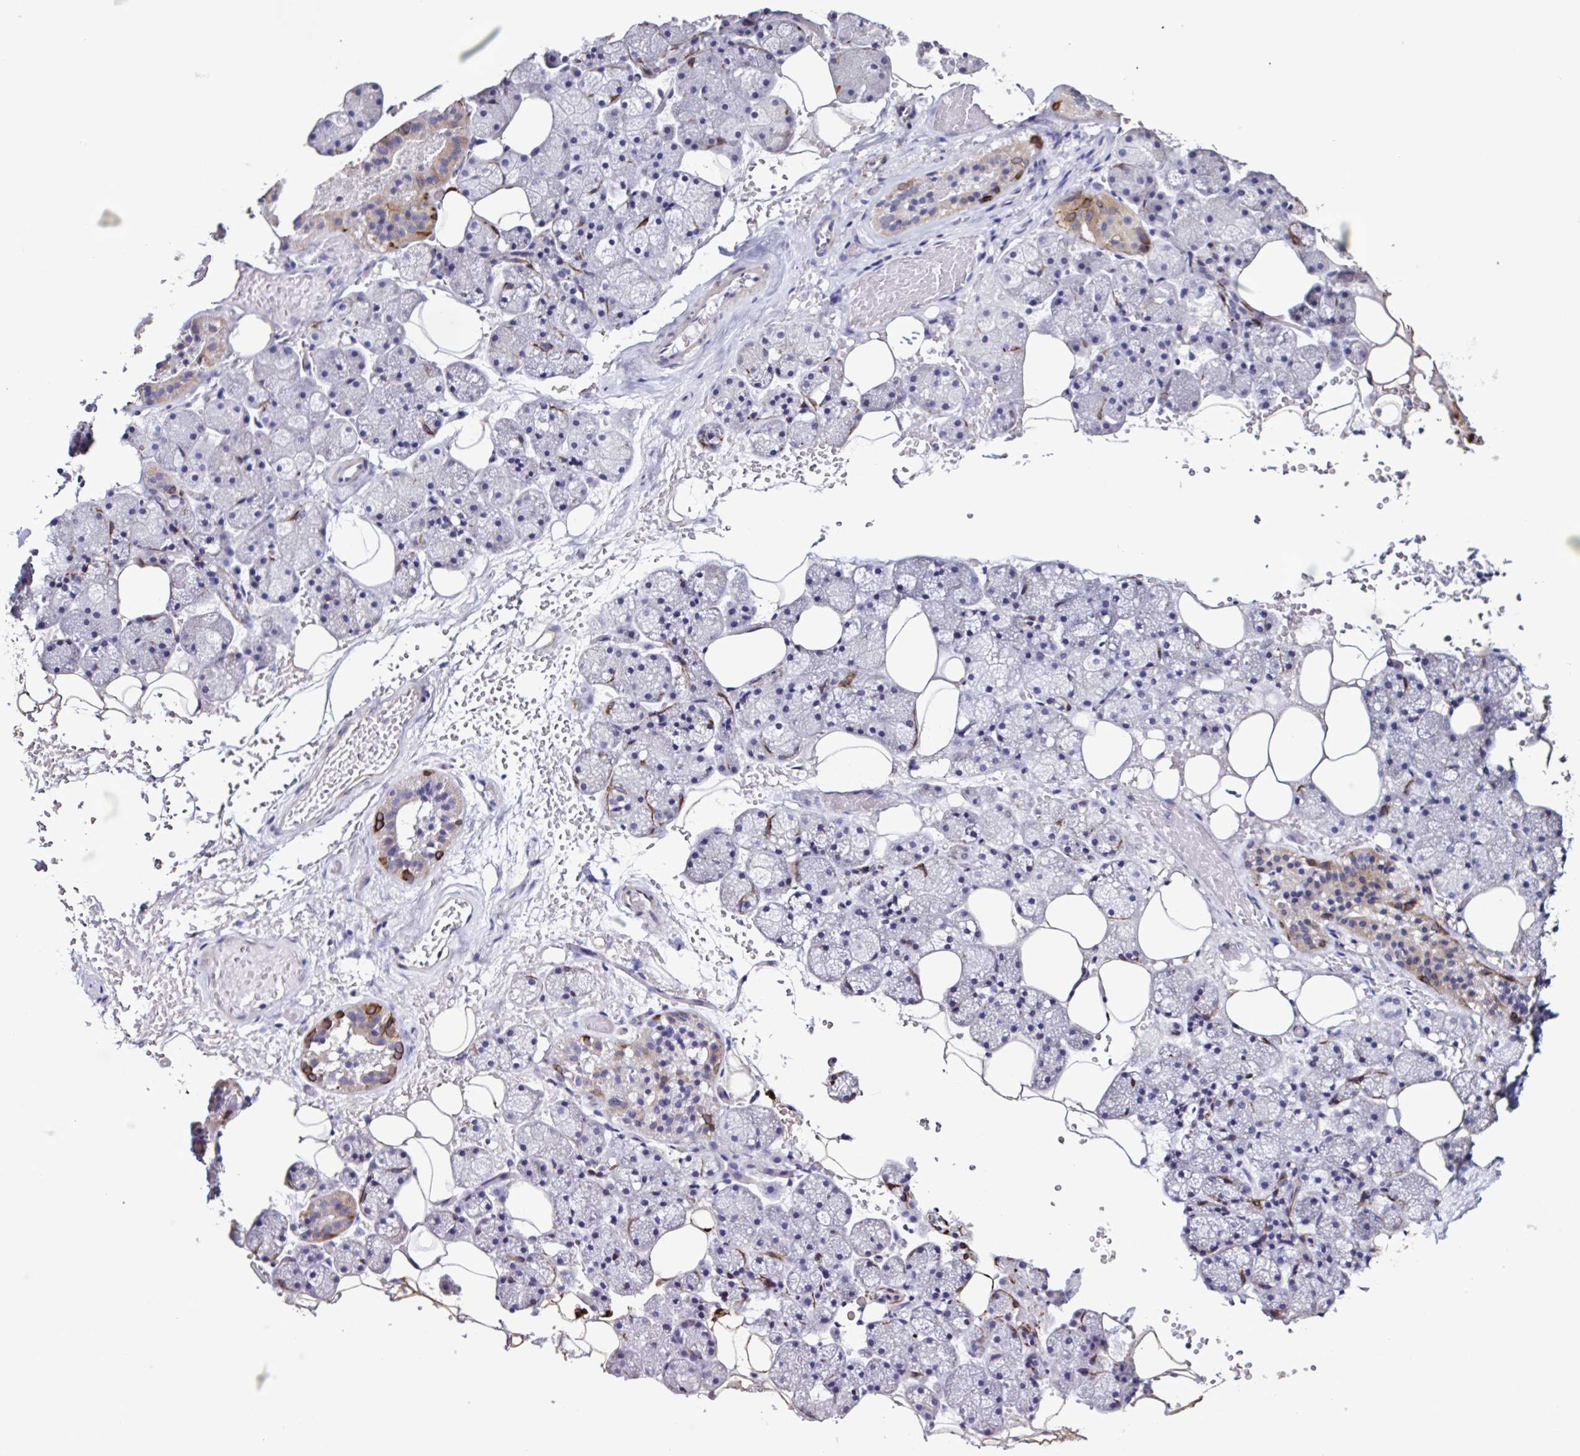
{"staining": {"intensity": "strong", "quantity": "<25%", "location": "cytoplasmic/membranous"}, "tissue": "salivary gland", "cell_type": "Glandular cells", "image_type": "normal", "snomed": [{"axis": "morphology", "description": "Normal tissue, NOS"}, {"axis": "topography", "description": "Salivary gland"}, {"axis": "topography", "description": "Peripheral nerve tissue"}], "caption": "Protein staining of benign salivary gland shows strong cytoplasmic/membranous expression in approximately <25% of glandular cells. (Stains: DAB (3,3'-diaminobenzidine) in brown, nuclei in blue, Microscopy: brightfield microscopy at high magnification).", "gene": "PLA2G4E", "patient": {"sex": "male", "age": 38}}